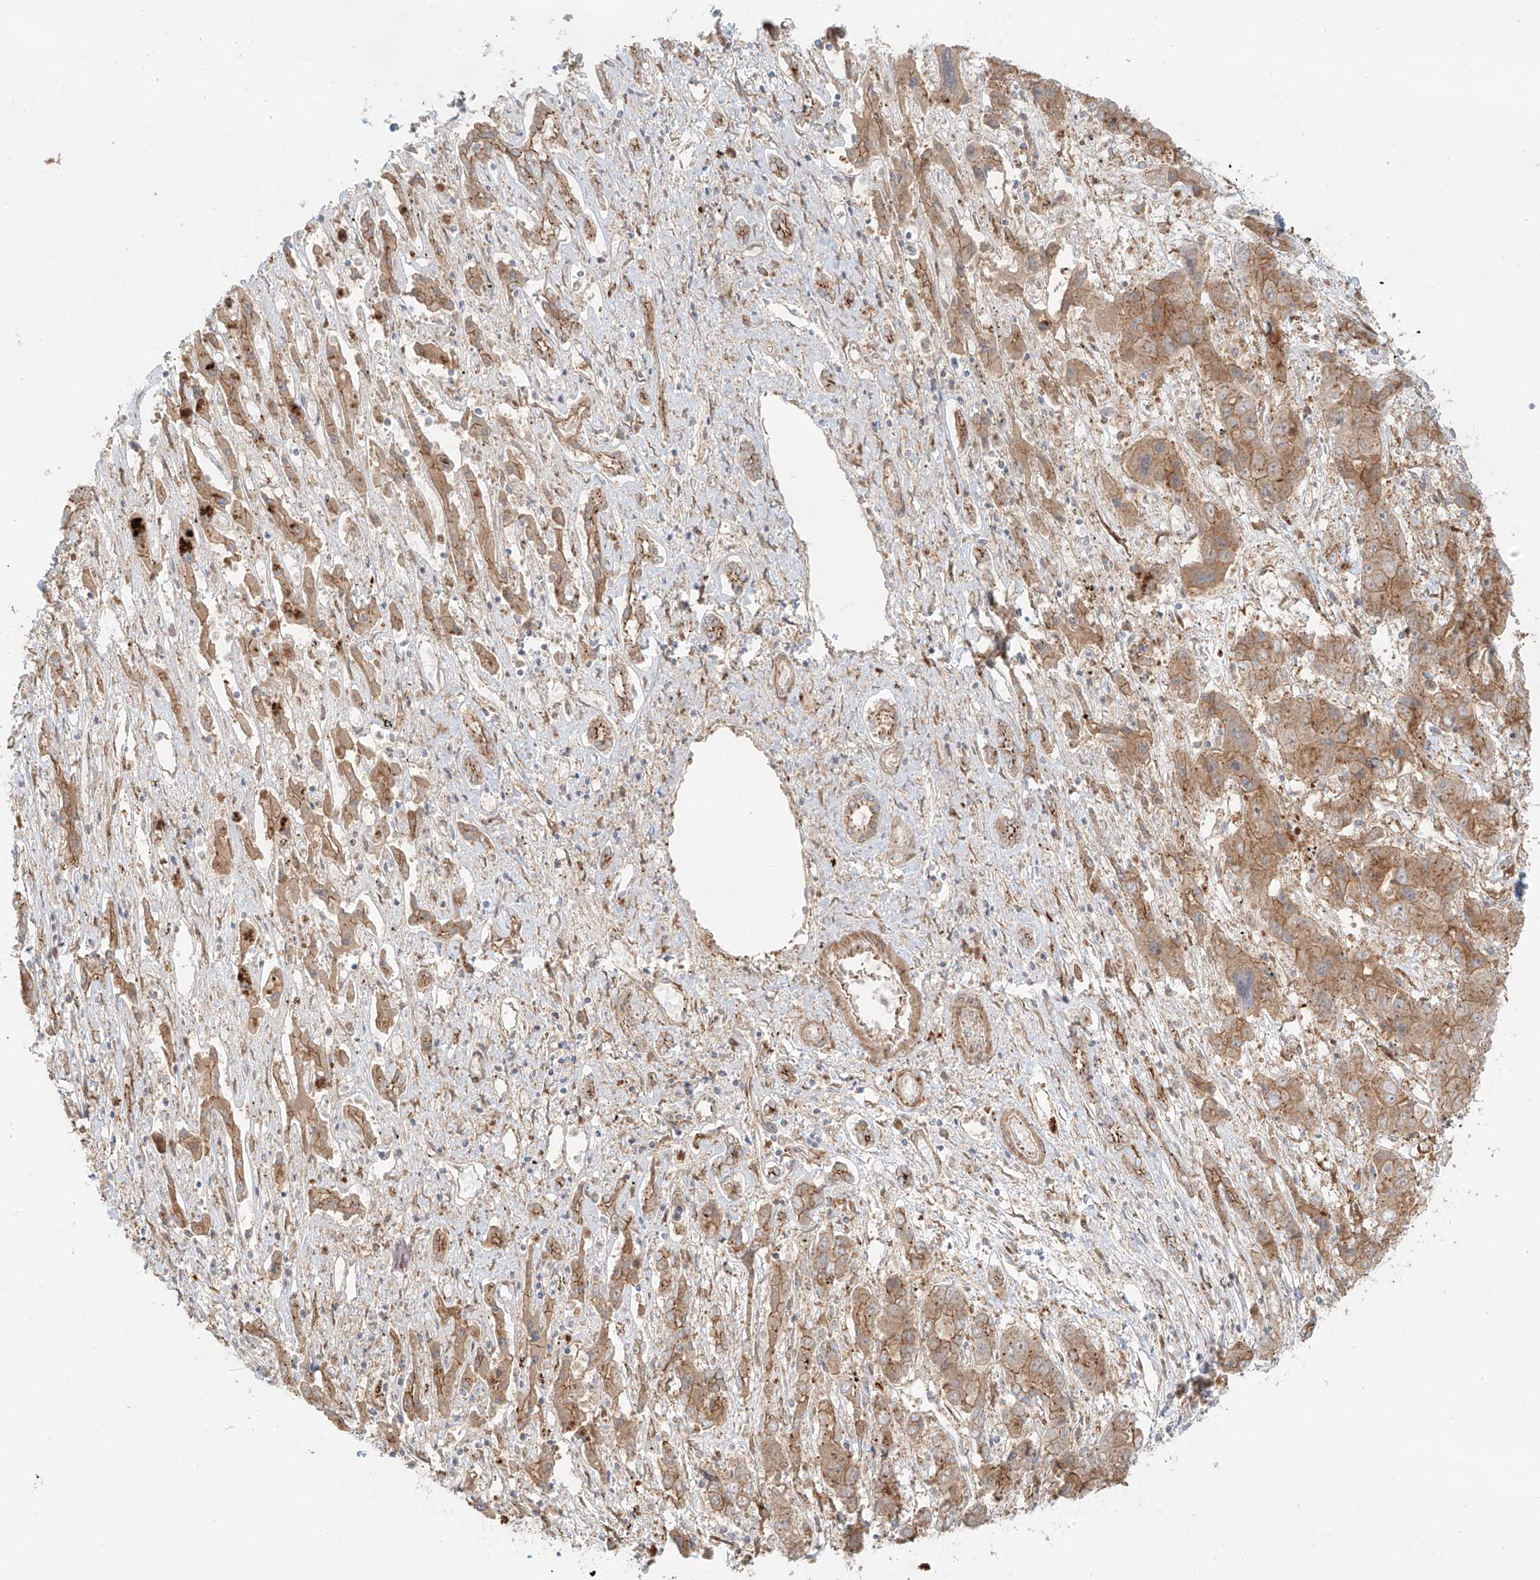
{"staining": {"intensity": "moderate", "quantity": ">75%", "location": "cytoplasmic/membranous"}, "tissue": "liver cancer", "cell_type": "Tumor cells", "image_type": "cancer", "snomed": [{"axis": "morphology", "description": "Cholangiocarcinoma"}, {"axis": "topography", "description": "Liver"}], "caption": "This histopathology image shows cholangiocarcinoma (liver) stained with immunohistochemistry (IHC) to label a protein in brown. The cytoplasmic/membranous of tumor cells show moderate positivity for the protein. Nuclei are counter-stained blue.", "gene": "ZNF287", "patient": {"sex": "male", "age": 67}}